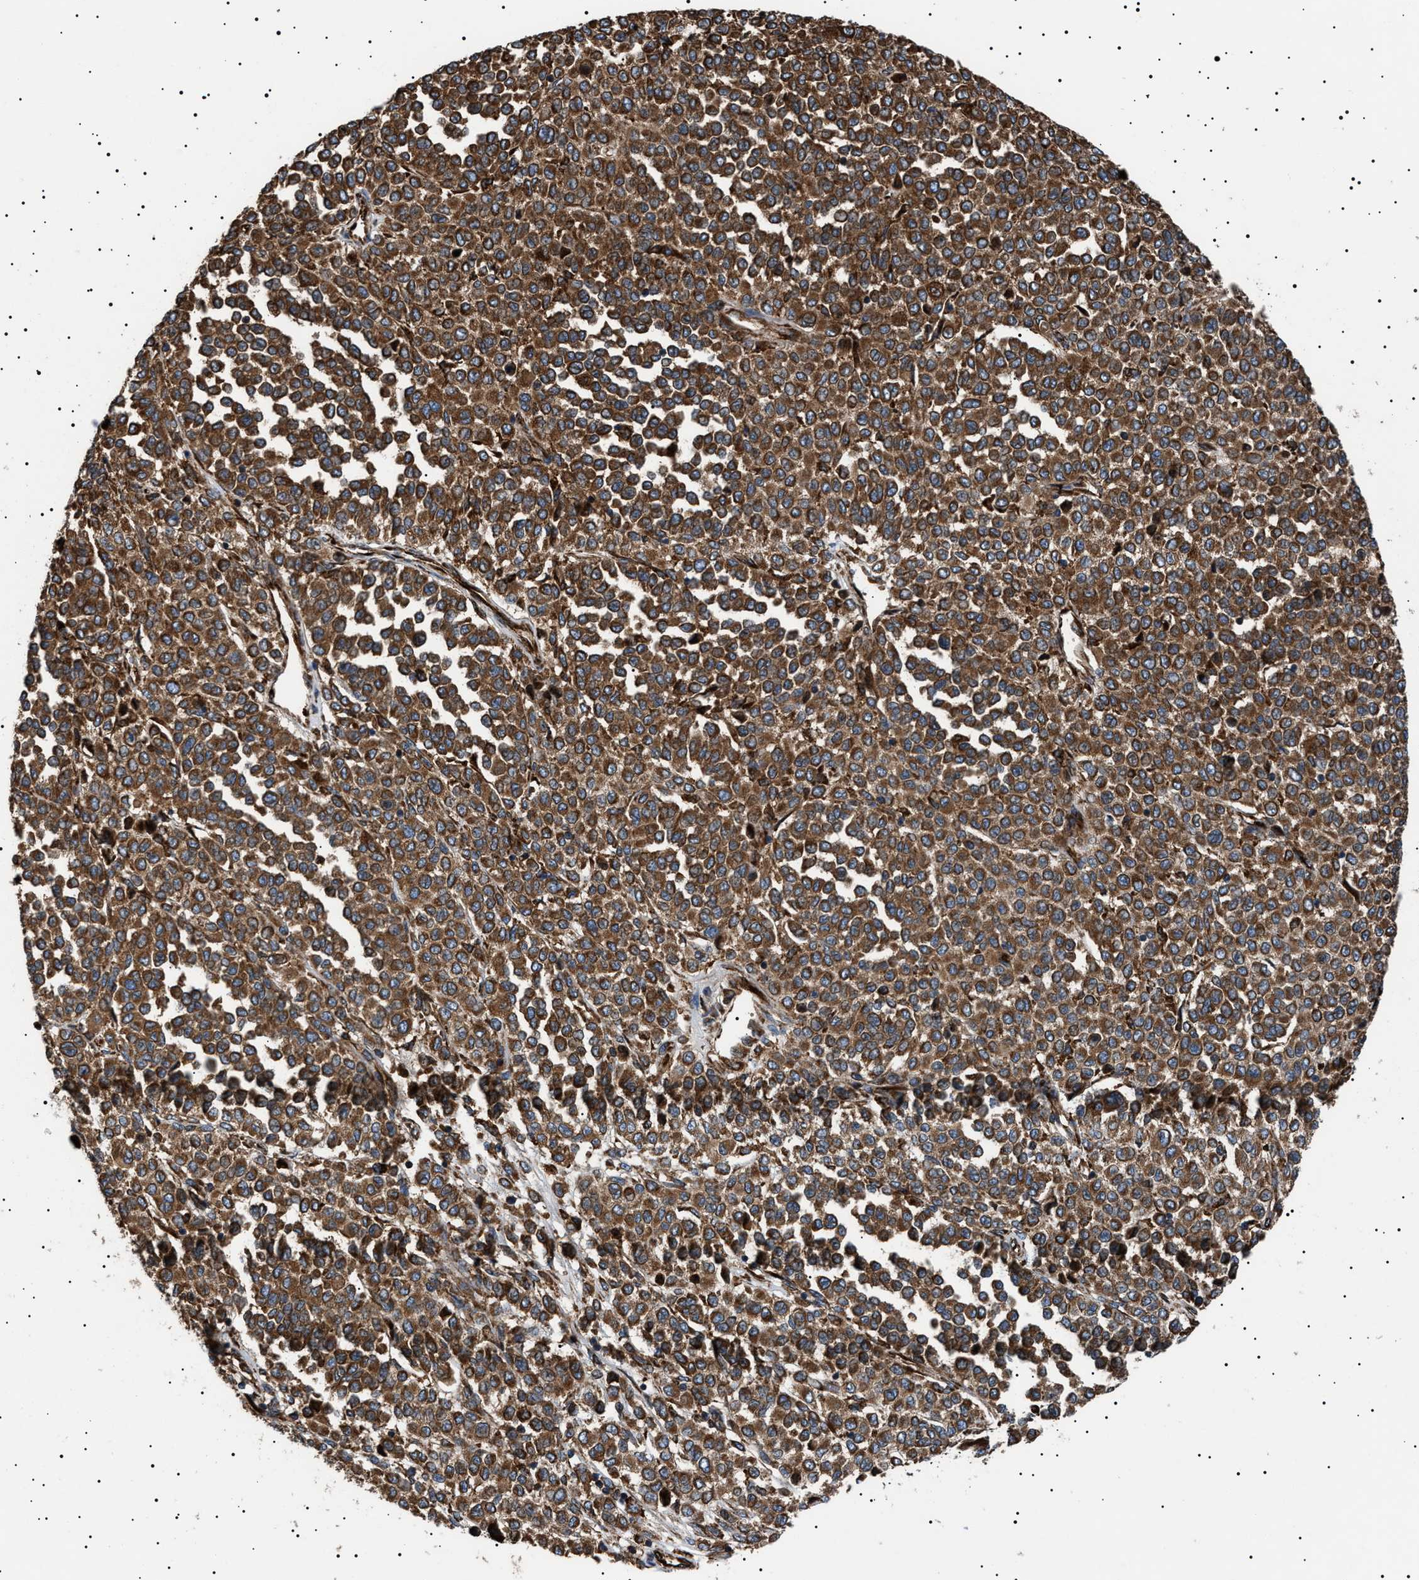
{"staining": {"intensity": "strong", "quantity": ">75%", "location": "cytoplasmic/membranous"}, "tissue": "melanoma", "cell_type": "Tumor cells", "image_type": "cancer", "snomed": [{"axis": "morphology", "description": "Malignant melanoma, Metastatic site"}, {"axis": "topography", "description": "Pancreas"}], "caption": "Tumor cells show strong cytoplasmic/membranous staining in about >75% of cells in malignant melanoma (metastatic site). (DAB IHC with brightfield microscopy, high magnification).", "gene": "TOP1MT", "patient": {"sex": "female", "age": 30}}